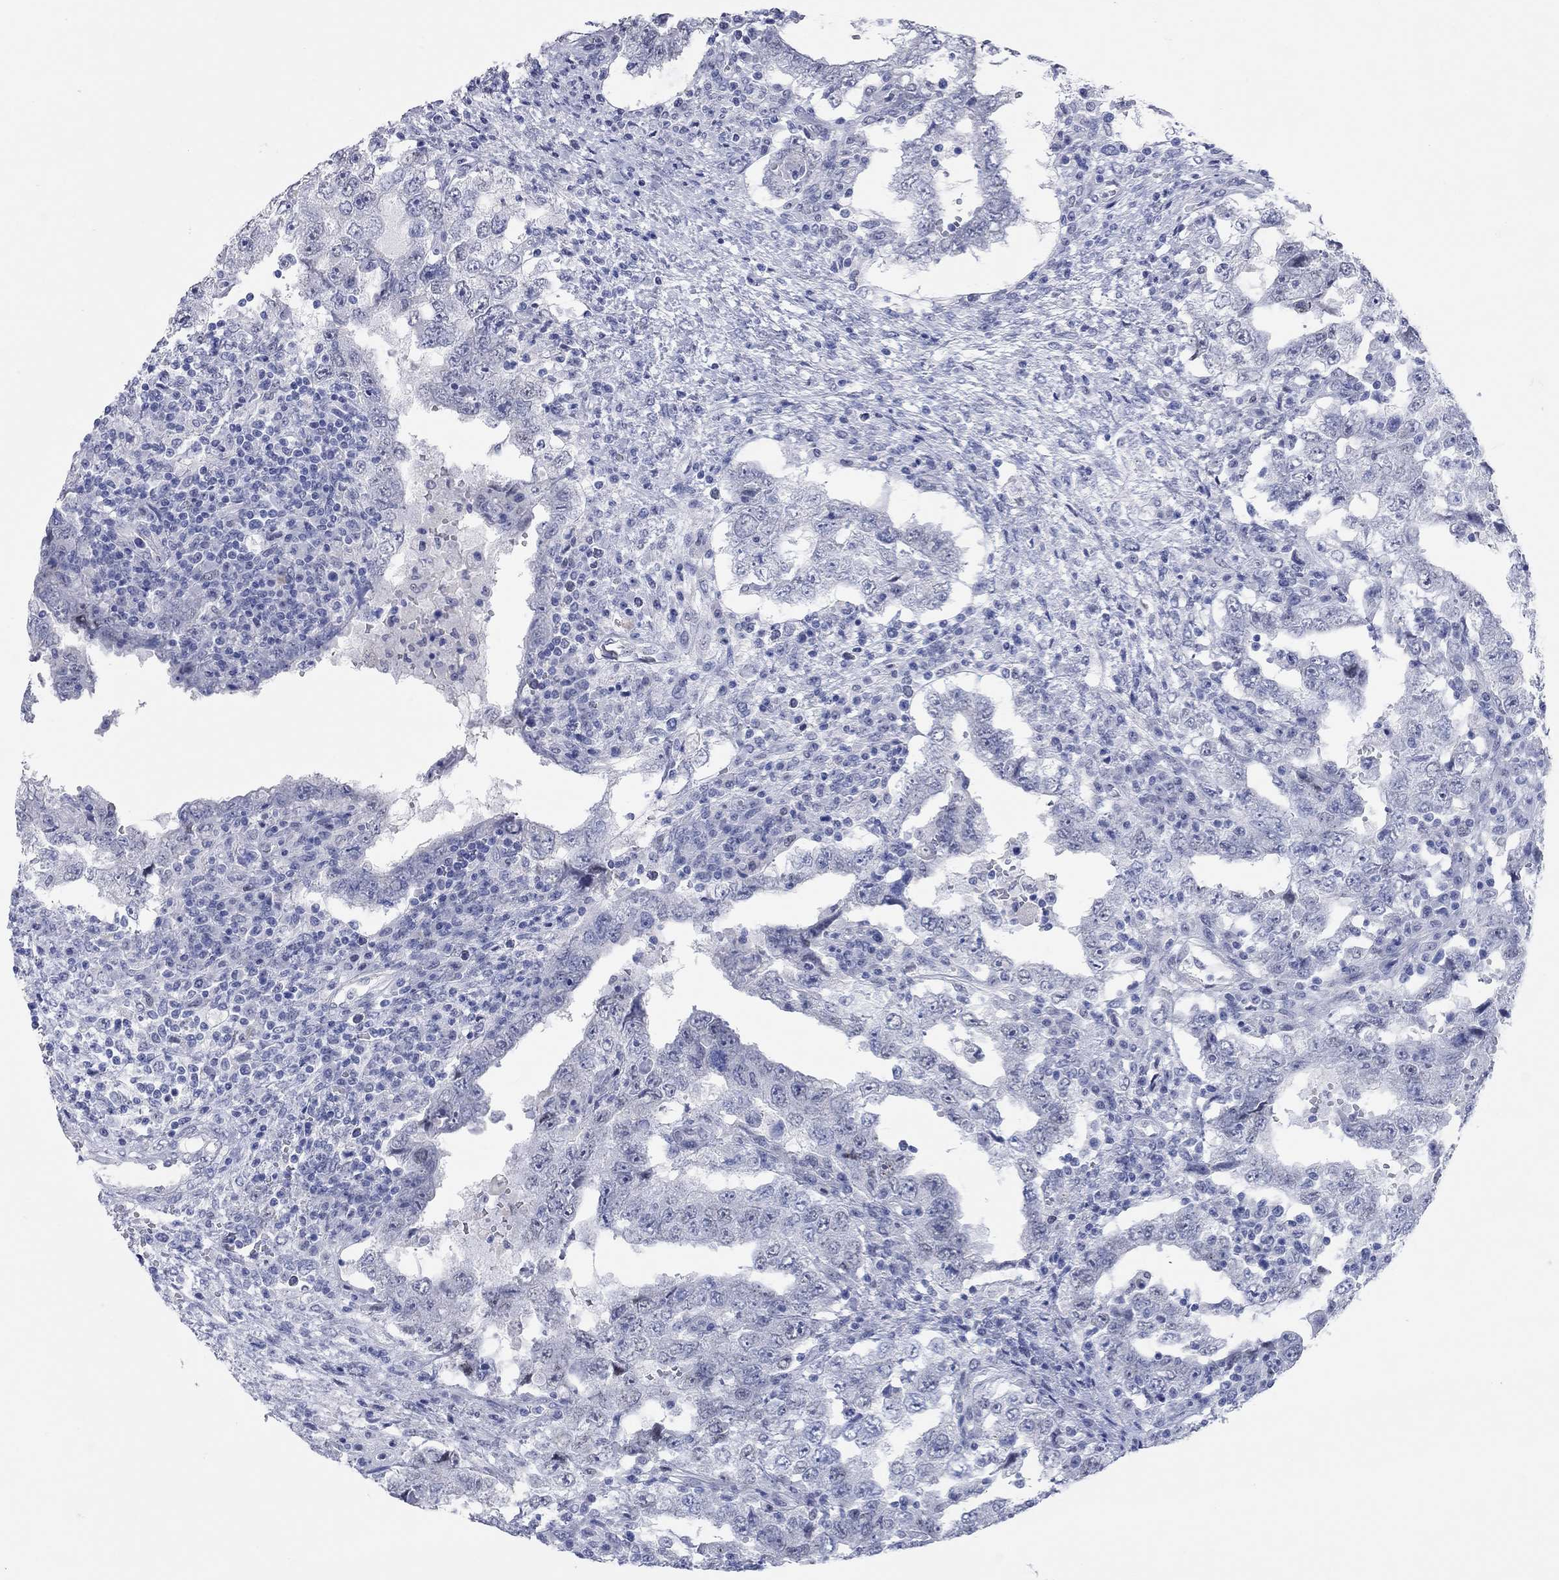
{"staining": {"intensity": "negative", "quantity": "none", "location": "none"}, "tissue": "testis cancer", "cell_type": "Tumor cells", "image_type": "cancer", "snomed": [{"axis": "morphology", "description": "Carcinoma, Embryonal, NOS"}, {"axis": "topography", "description": "Testis"}], "caption": "This is an immunohistochemistry image of embryonal carcinoma (testis). There is no staining in tumor cells.", "gene": "WASF3", "patient": {"sex": "male", "age": 26}}